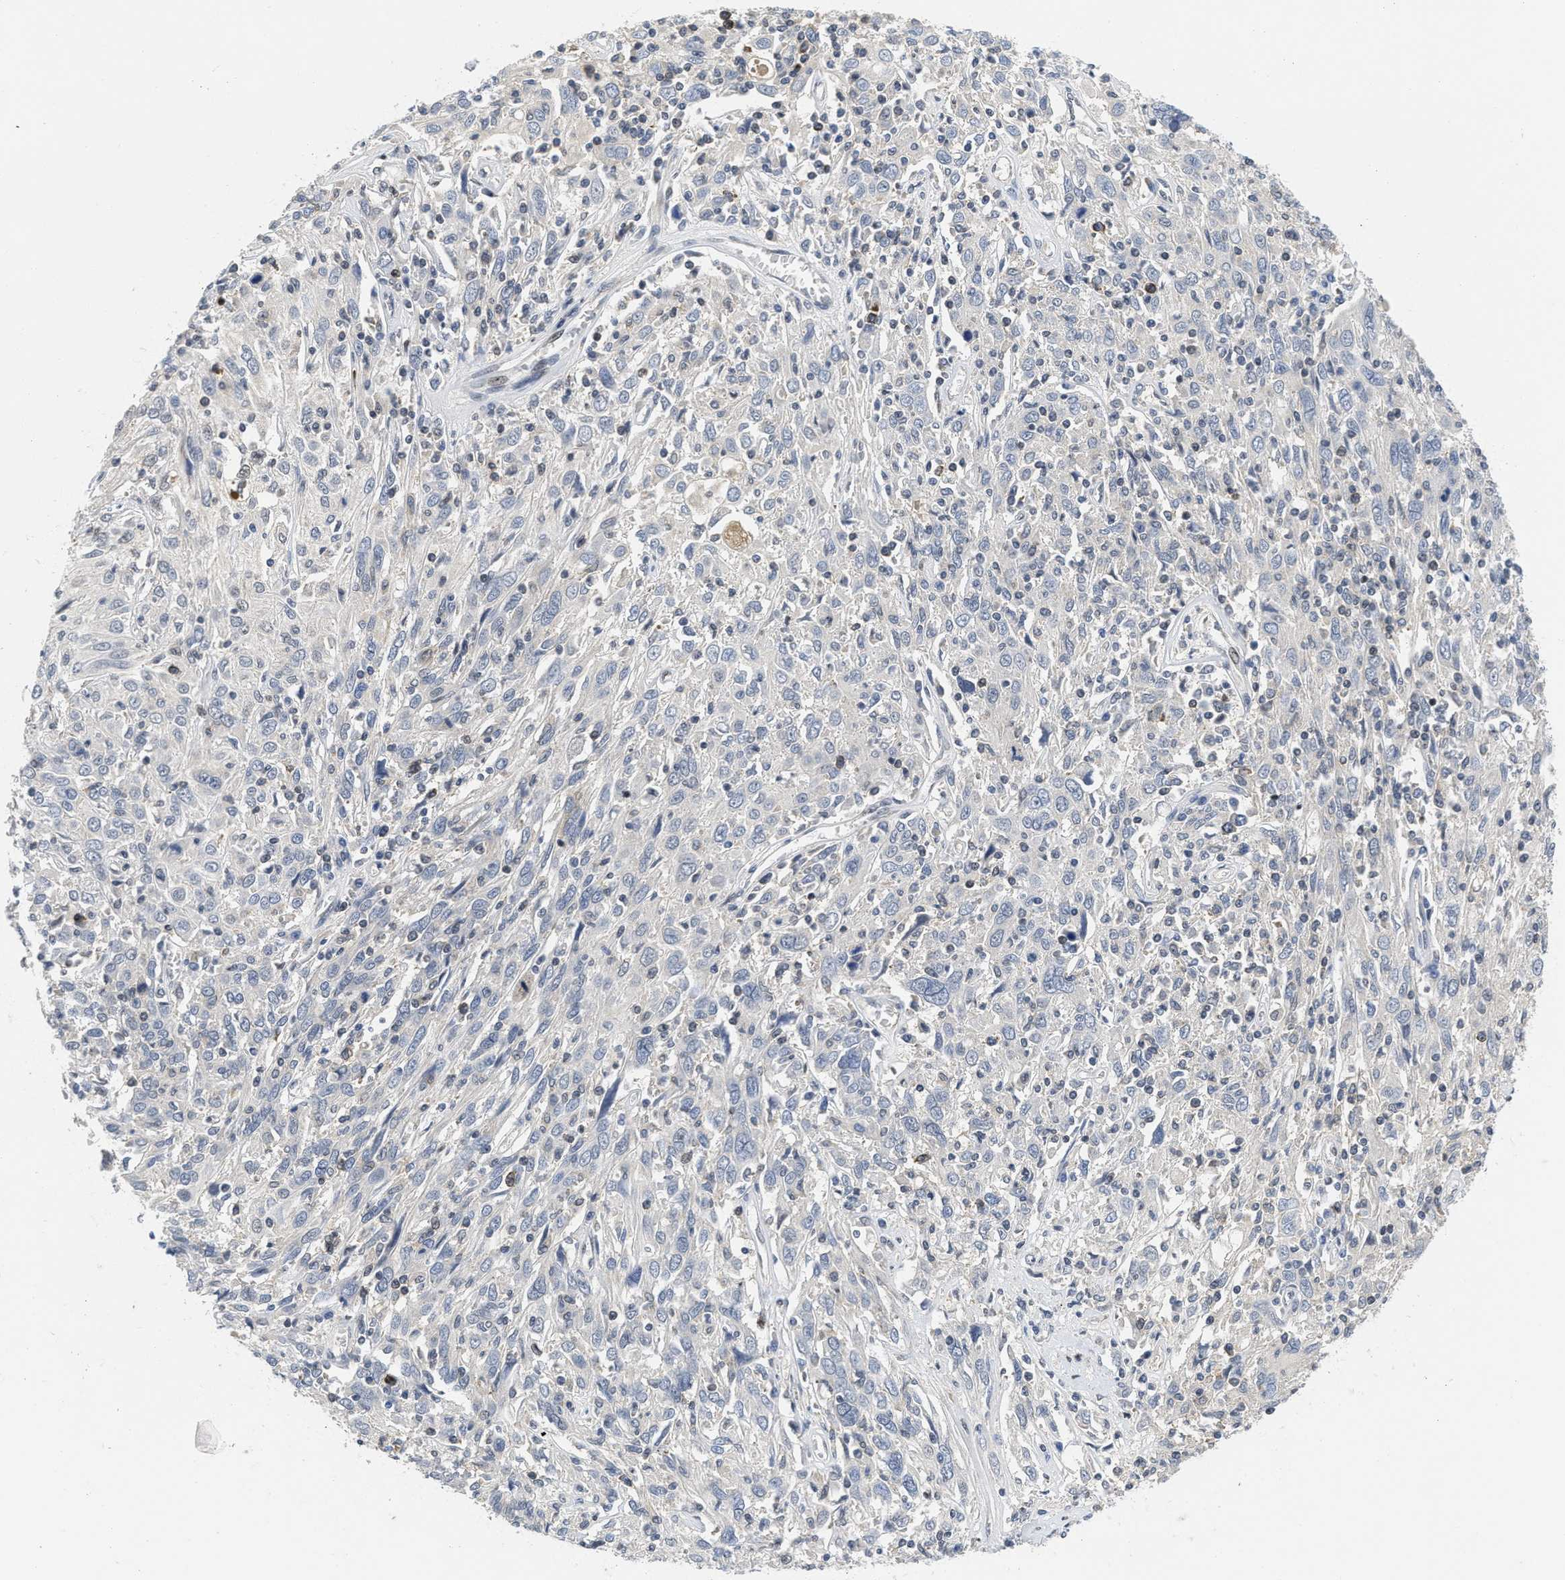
{"staining": {"intensity": "negative", "quantity": "none", "location": "none"}, "tissue": "cervical cancer", "cell_type": "Tumor cells", "image_type": "cancer", "snomed": [{"axis": "morphology", "description": "Squamous cell carcinoma, NOS"}, {"axis": "topography", "description": "Cervix"}], "caption": "This is a histopathology image of immunohistochemistry staining of cervical cancer (squamous cell carcinoma), which shows no positivity in tumor cells.", "gene": "HIF1A", "patient": {"sex": "female", "age": 46}}